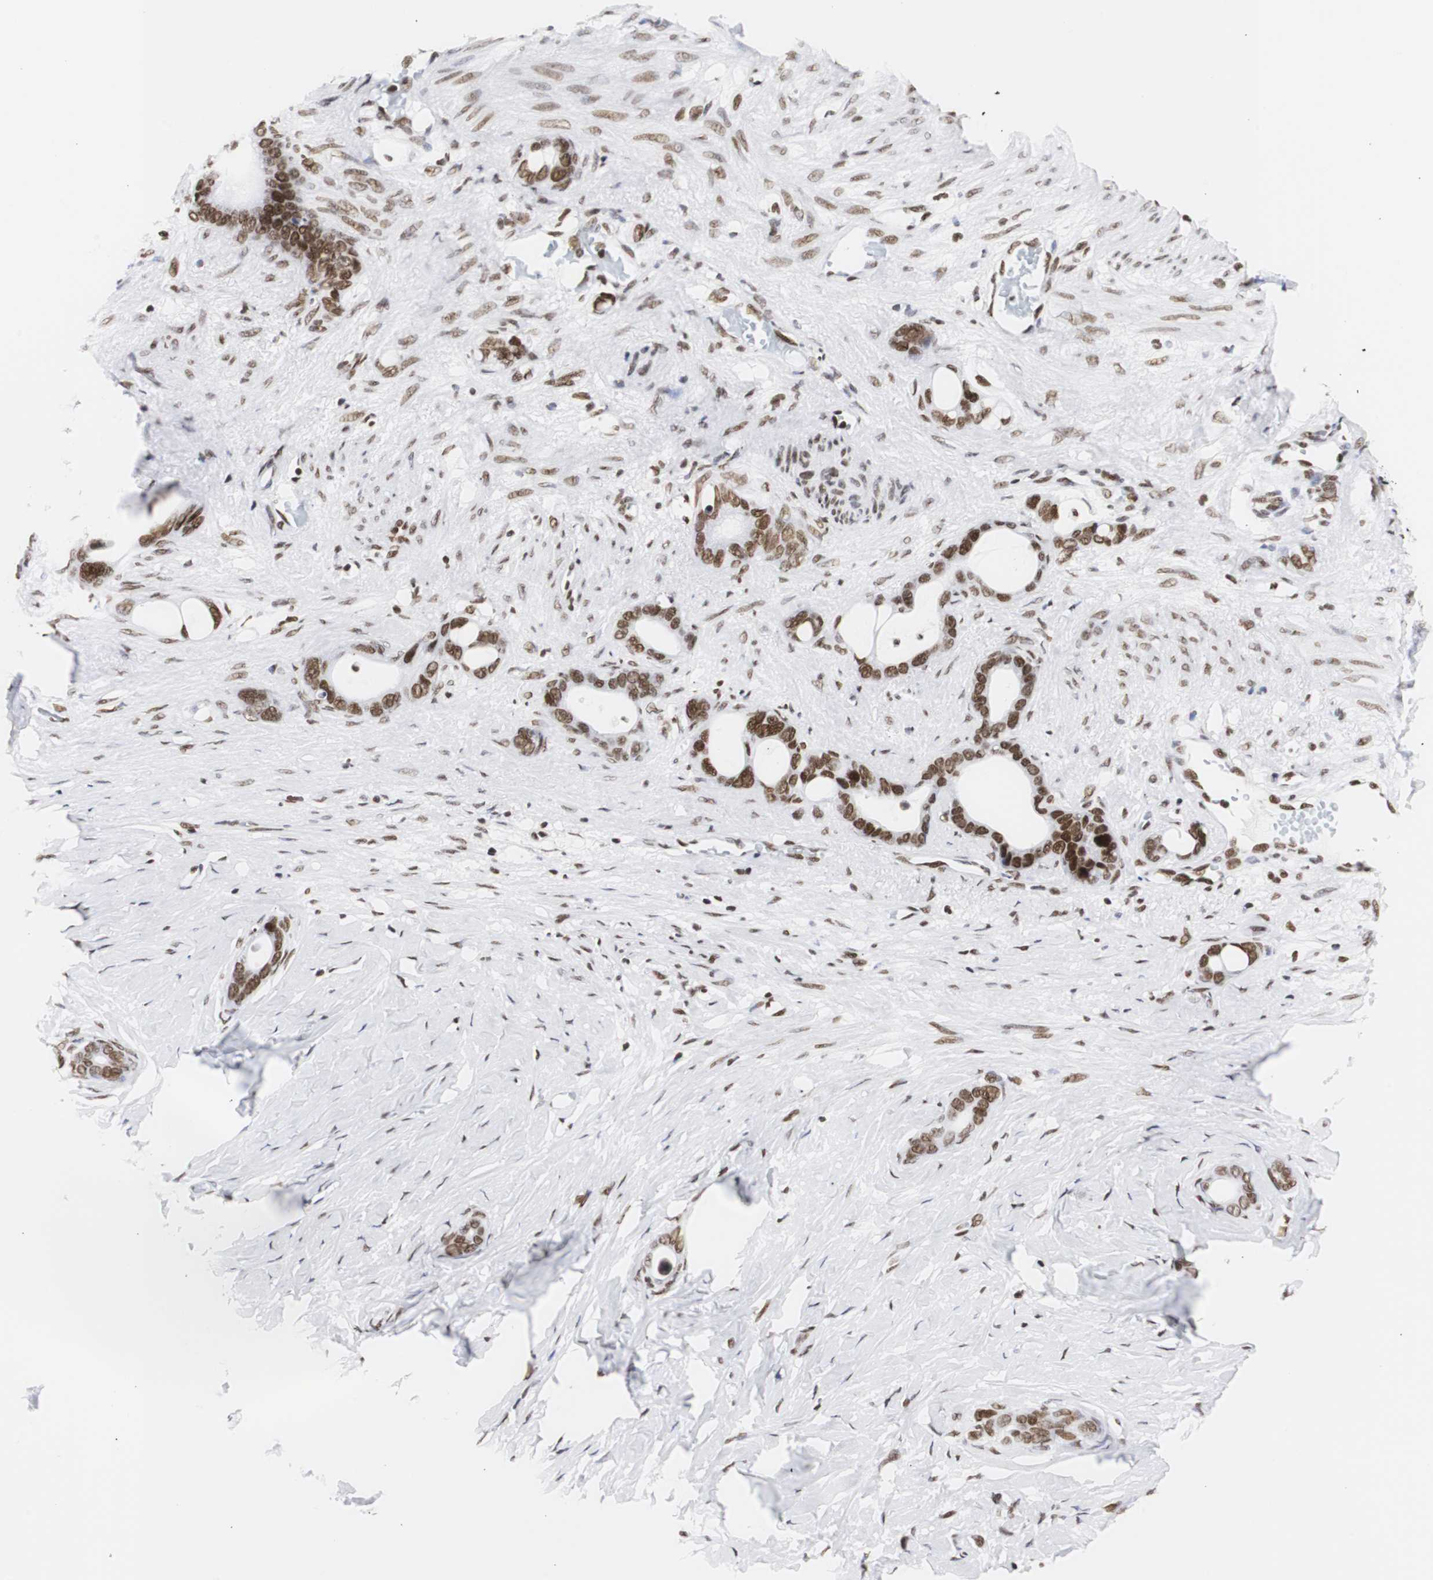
{"staining": {"intensity": "strong", "quantity": ">75%", "location": "nuclear"}, "tissue": "stomach cancer", "cell_type": "Tumor cells", "image_type": "cancer", "snomed": [{"axis": "morphology", "description": "Adenocarcinoma, NOS"}, {"axis": "topography", "description": "Stomach"}], "caption": "Immunohistochemistry (IHC) image of stomach adenocarcinoma stained for a protein (brown), which reveals high levels of strong nuclear positivity in approximately >75% of tumor cells.", "gene": "HNRNPH2", "patient": {"sex": "female", "age": 75}}